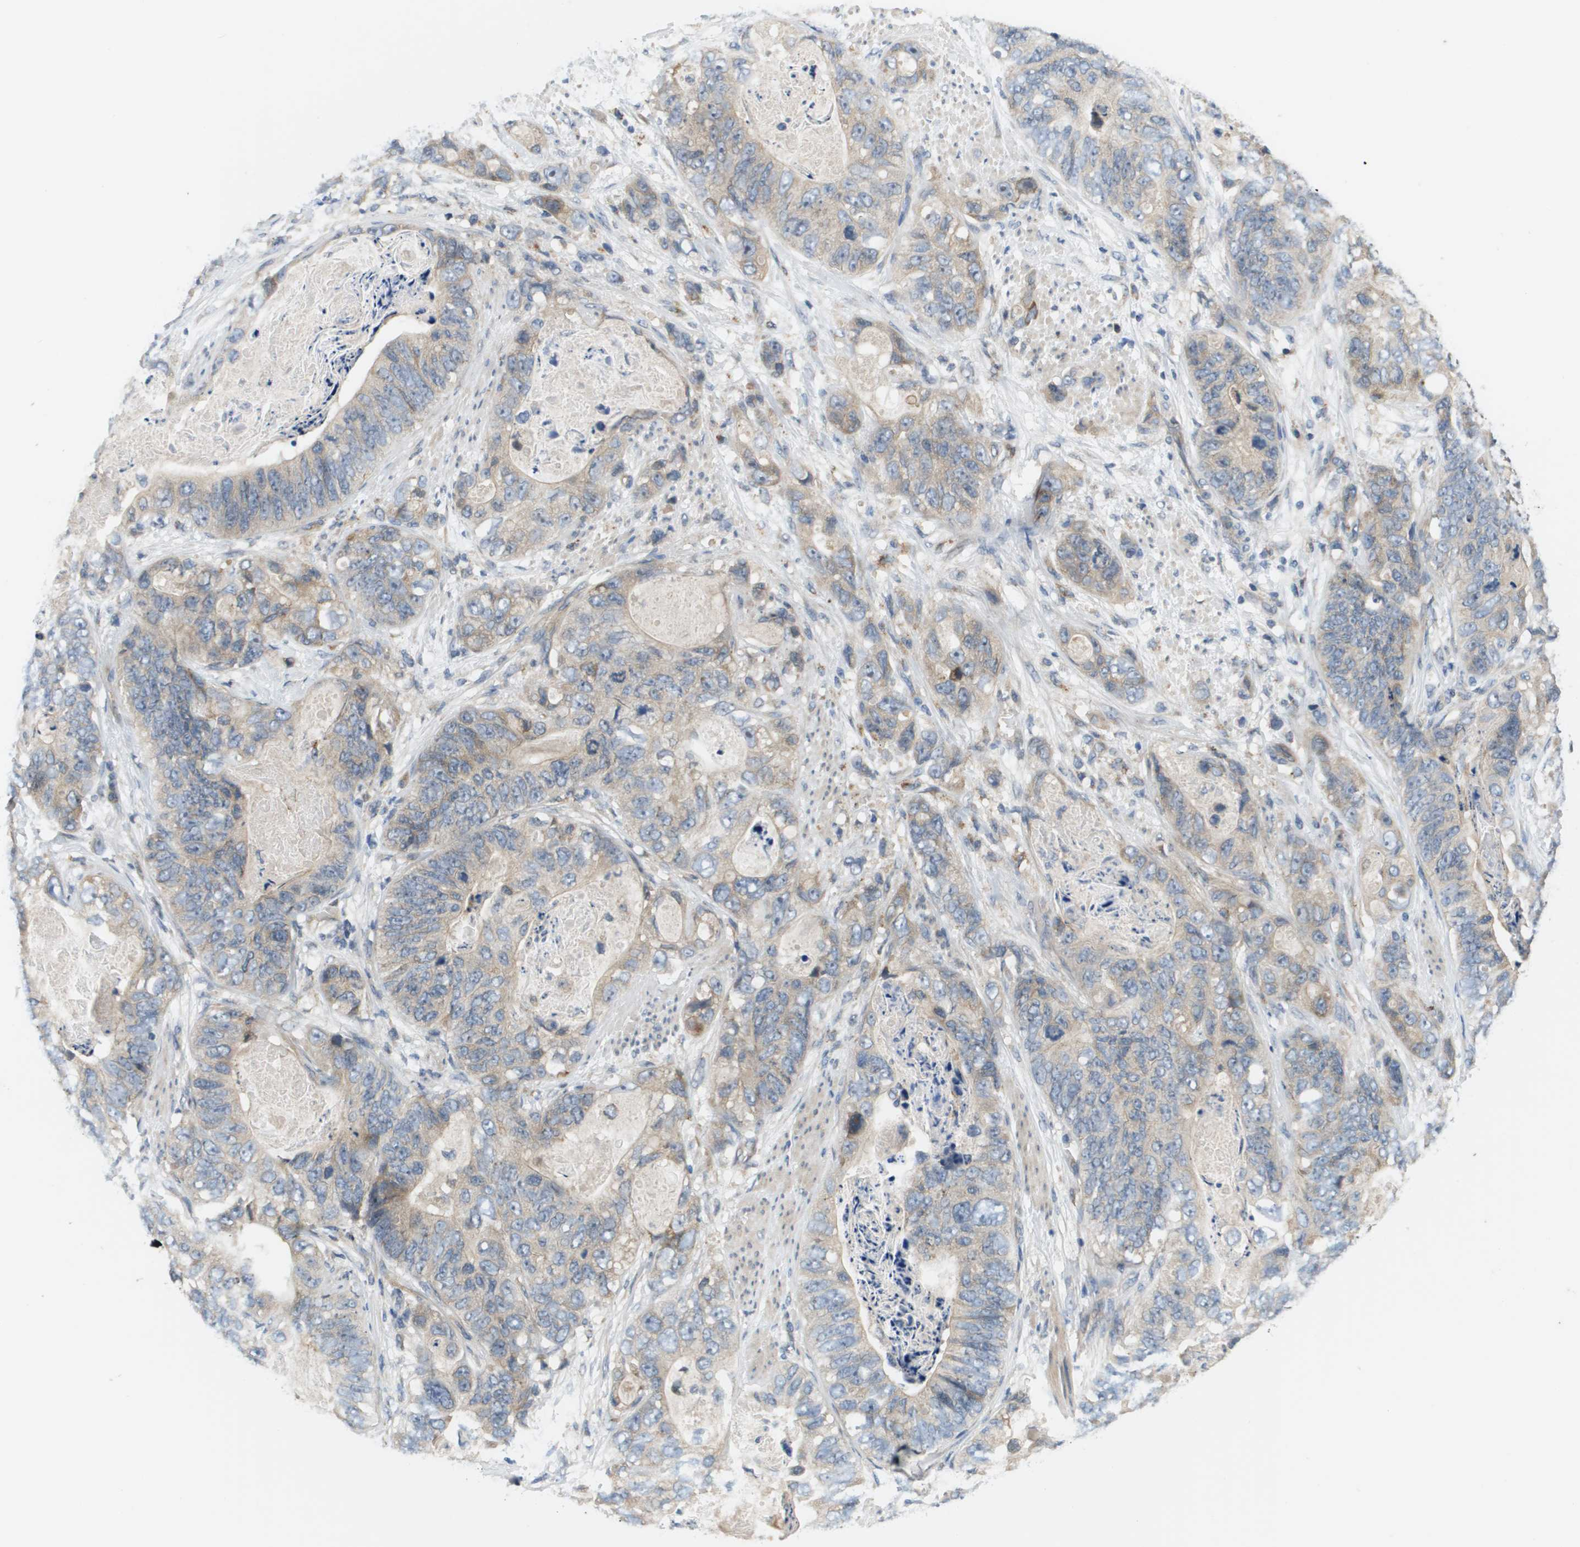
{"staining": {"intensity": "weak", "quantity": "<25%", "location": "cytoplasmic/membranous"}, "tissue": "stomach cancer", "cell_type": "Tumor cells", "image_type": "cancer", "snomed": [{"axis": "morphology", "description": "Adenocarcinoma, NOS"}, {"axis": "topography", "description": "Stomach"}], "caption": "Micrograph shows no protein positivity in tumor cells of stomach adenocarcinoma tissue.", "gene": "SLC25A20", "patient": {"sex": "female", "age": 89}}